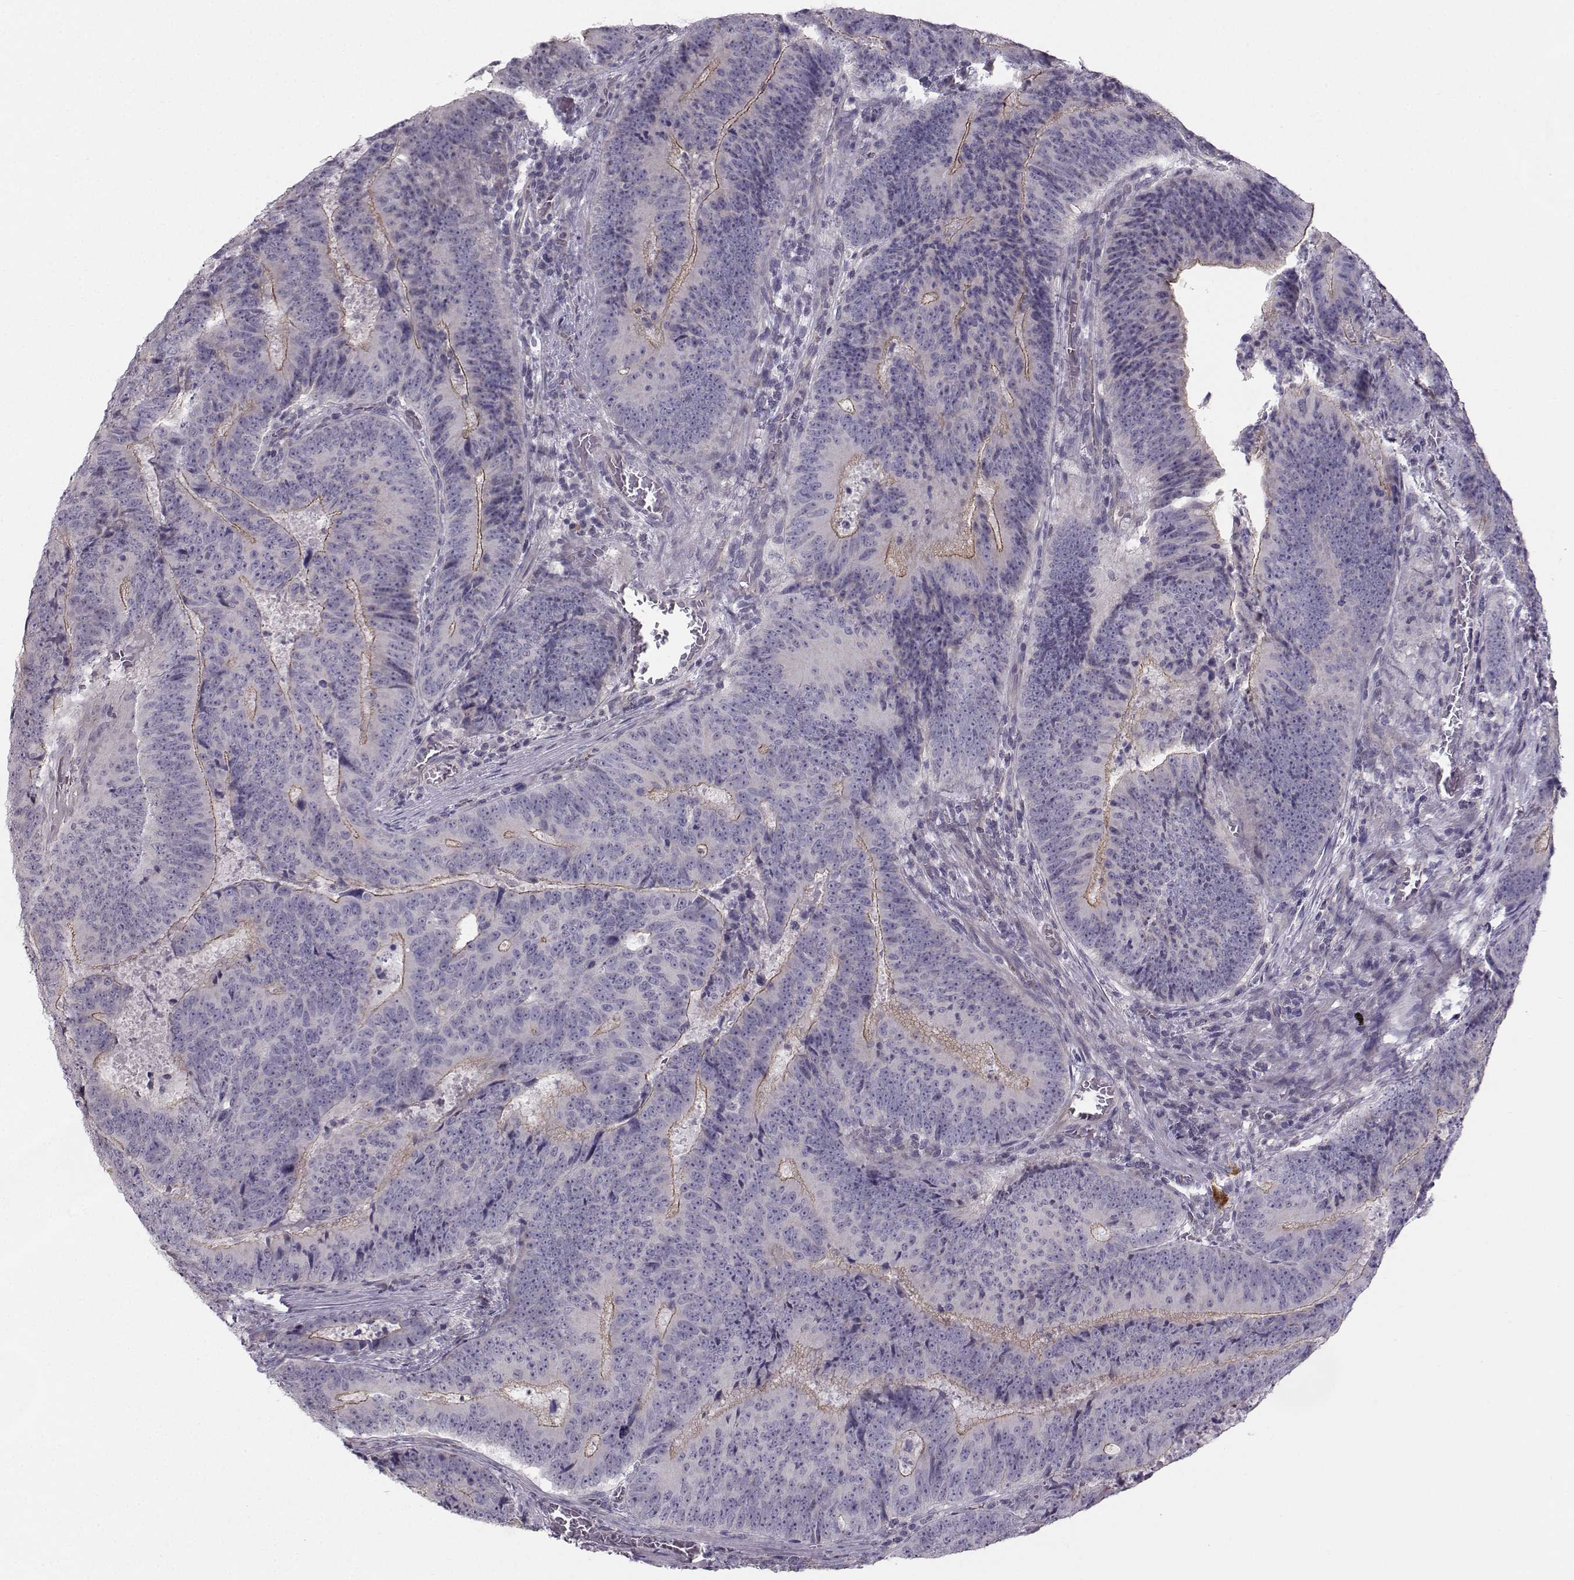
{"staining": {"intensity": "moderate", "quantity": "<25%", "location": "cytoplasmic/membranous"}, "tissue": "colorectal cancer", "cell_type": "Tumor cells", "image_type": "cancer", "snomed": [{"axis": "morphology", "description": "Adenocarcinoma, NOS"}, {"axis": "topography", "description": "Colon"}], "caption": "This micrograph shows adenocarcinoma (colorectal) stained with immunohistochemistry (IHC) to label a protein in brown. The cytoplasmic/membranous of tumor cells show moderate positivity for the protein. Nuclei are counter-stained blue.", "gene": "MAST1", "patient": {"sex": "female", "age": 82}}